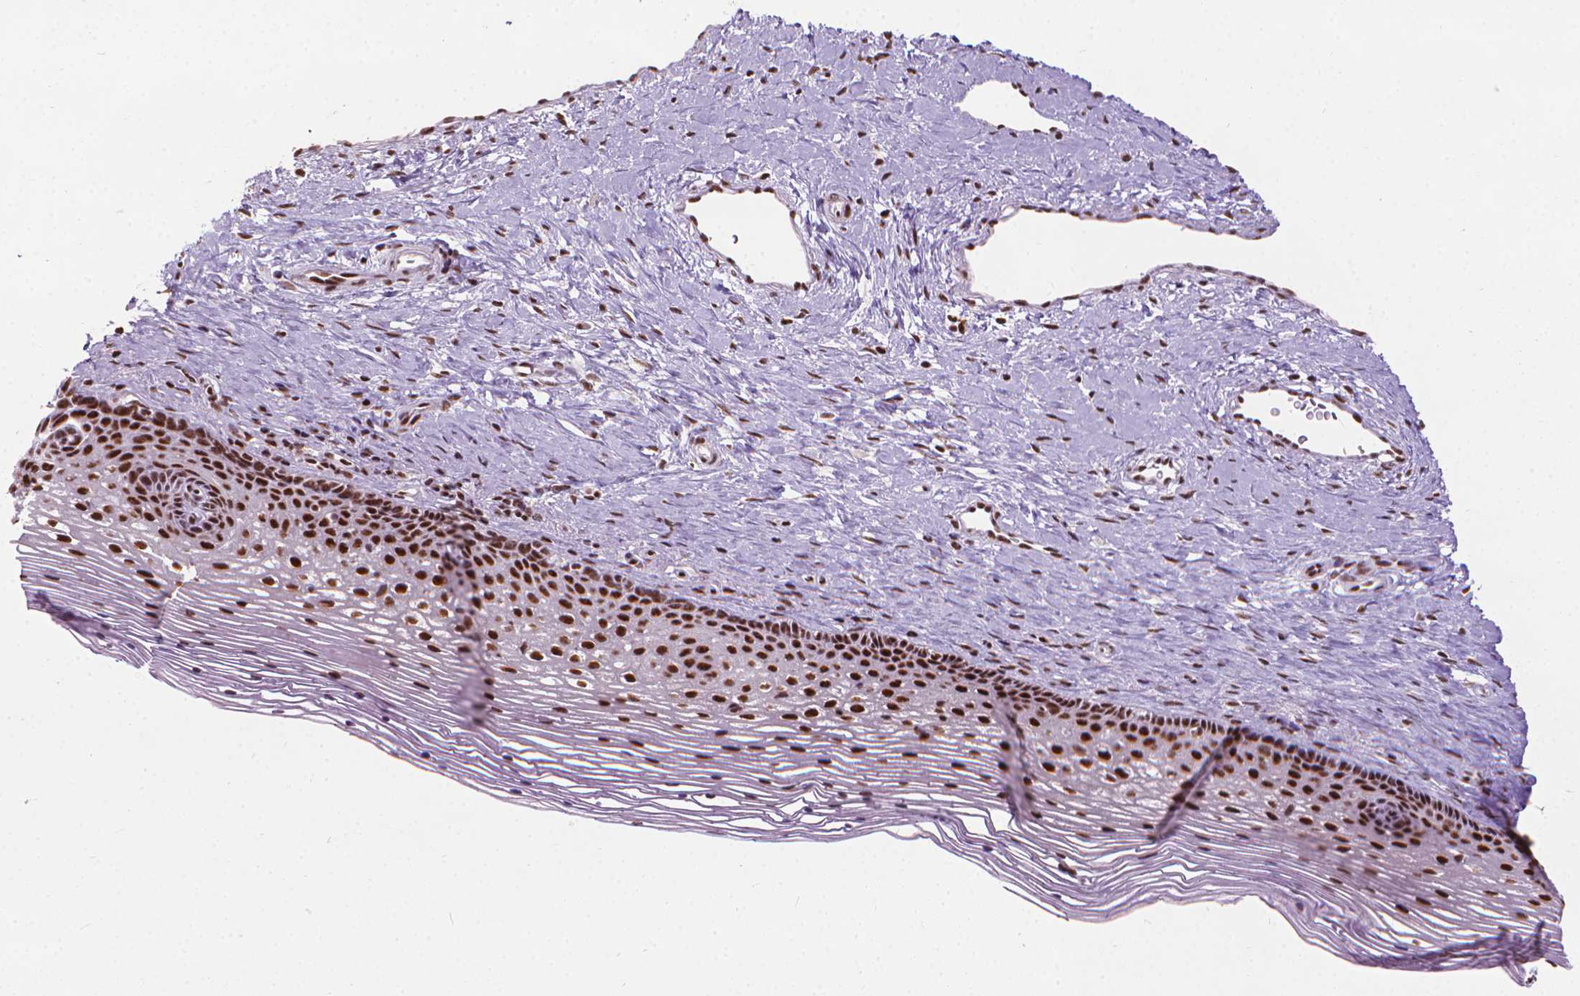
{"staining": {"intensity": "strong", "quantity": ">75%", "location": "nuclear"}, "tissue": "cervix", "cell_type": "Glandular cells", "image_type": "normal", "snomed": [{"axis": "morphology", "description": "Normal tissue, NOS"}, {"axis": "topography", "description": "Cervix"}], "caption": "IHC histopathology image of benign human cervix stained for a protein (brown), which displays high levels of strong nuclear staining in about >75% of glandular cells.", "gene": "AKAP8", "patient": {"sex": "female", "age": 34}}